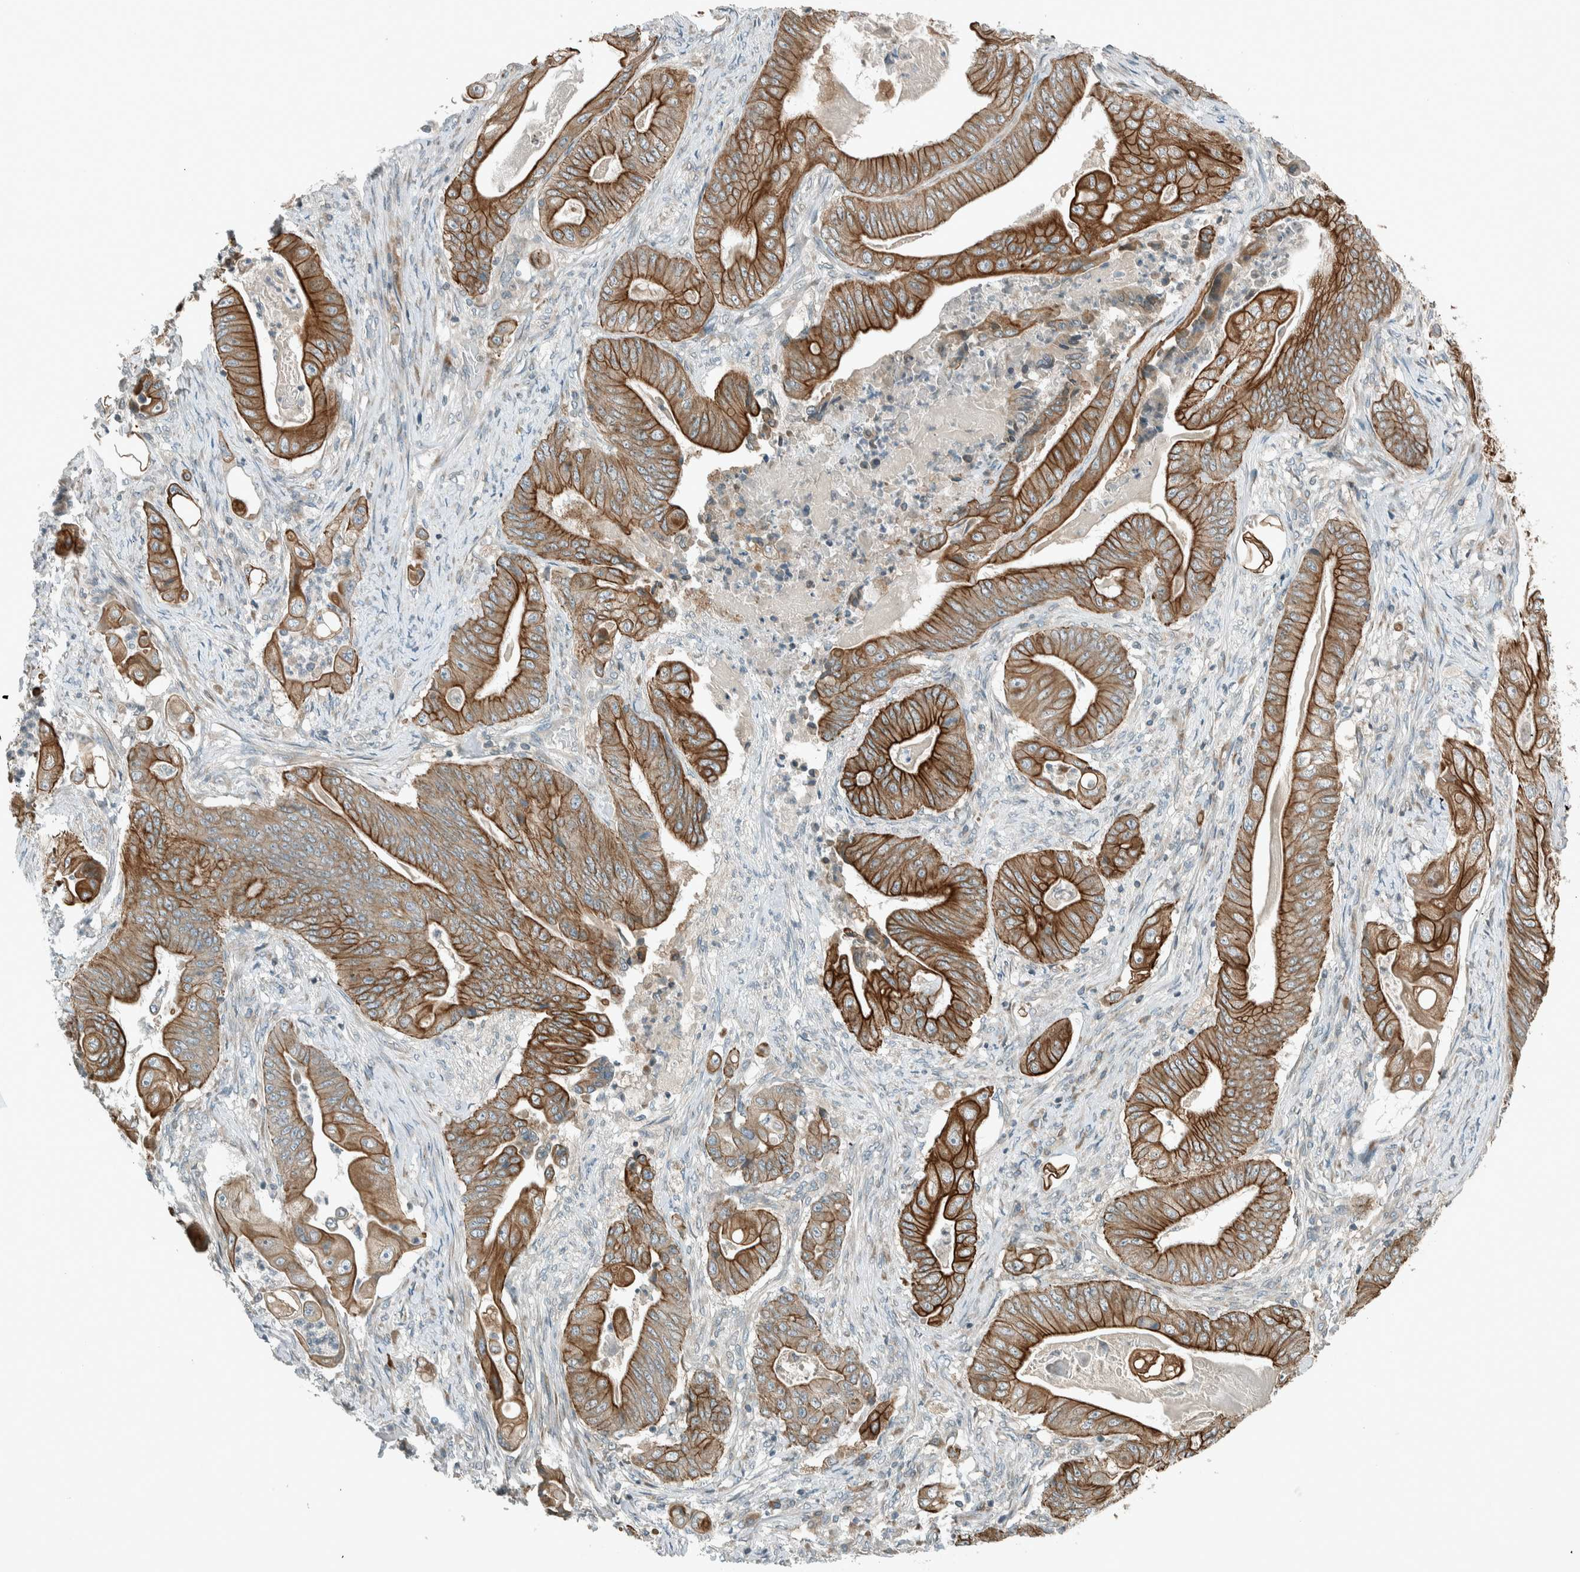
{"staining": {"intensity": "moderate", "quantity": ">75%", "location": "cytoplasmic/membranous"}, "tissue": "stomach cancer", "cell_type": "Tumor cells", "image_type": "cancer", "snomed": [{"axis": "morphology", "description": "Adenocarcinoma, NOS"}, {"axis": "topography", "description": "Stomach"}], "caption": "A medium amount of moderate cytoplasmic/membranous positivity is seen in about >75% of tumor cells in stomach cancer tissue.", "gene": "SEL1L", "patient": {"sex": "female", "age": 73}}